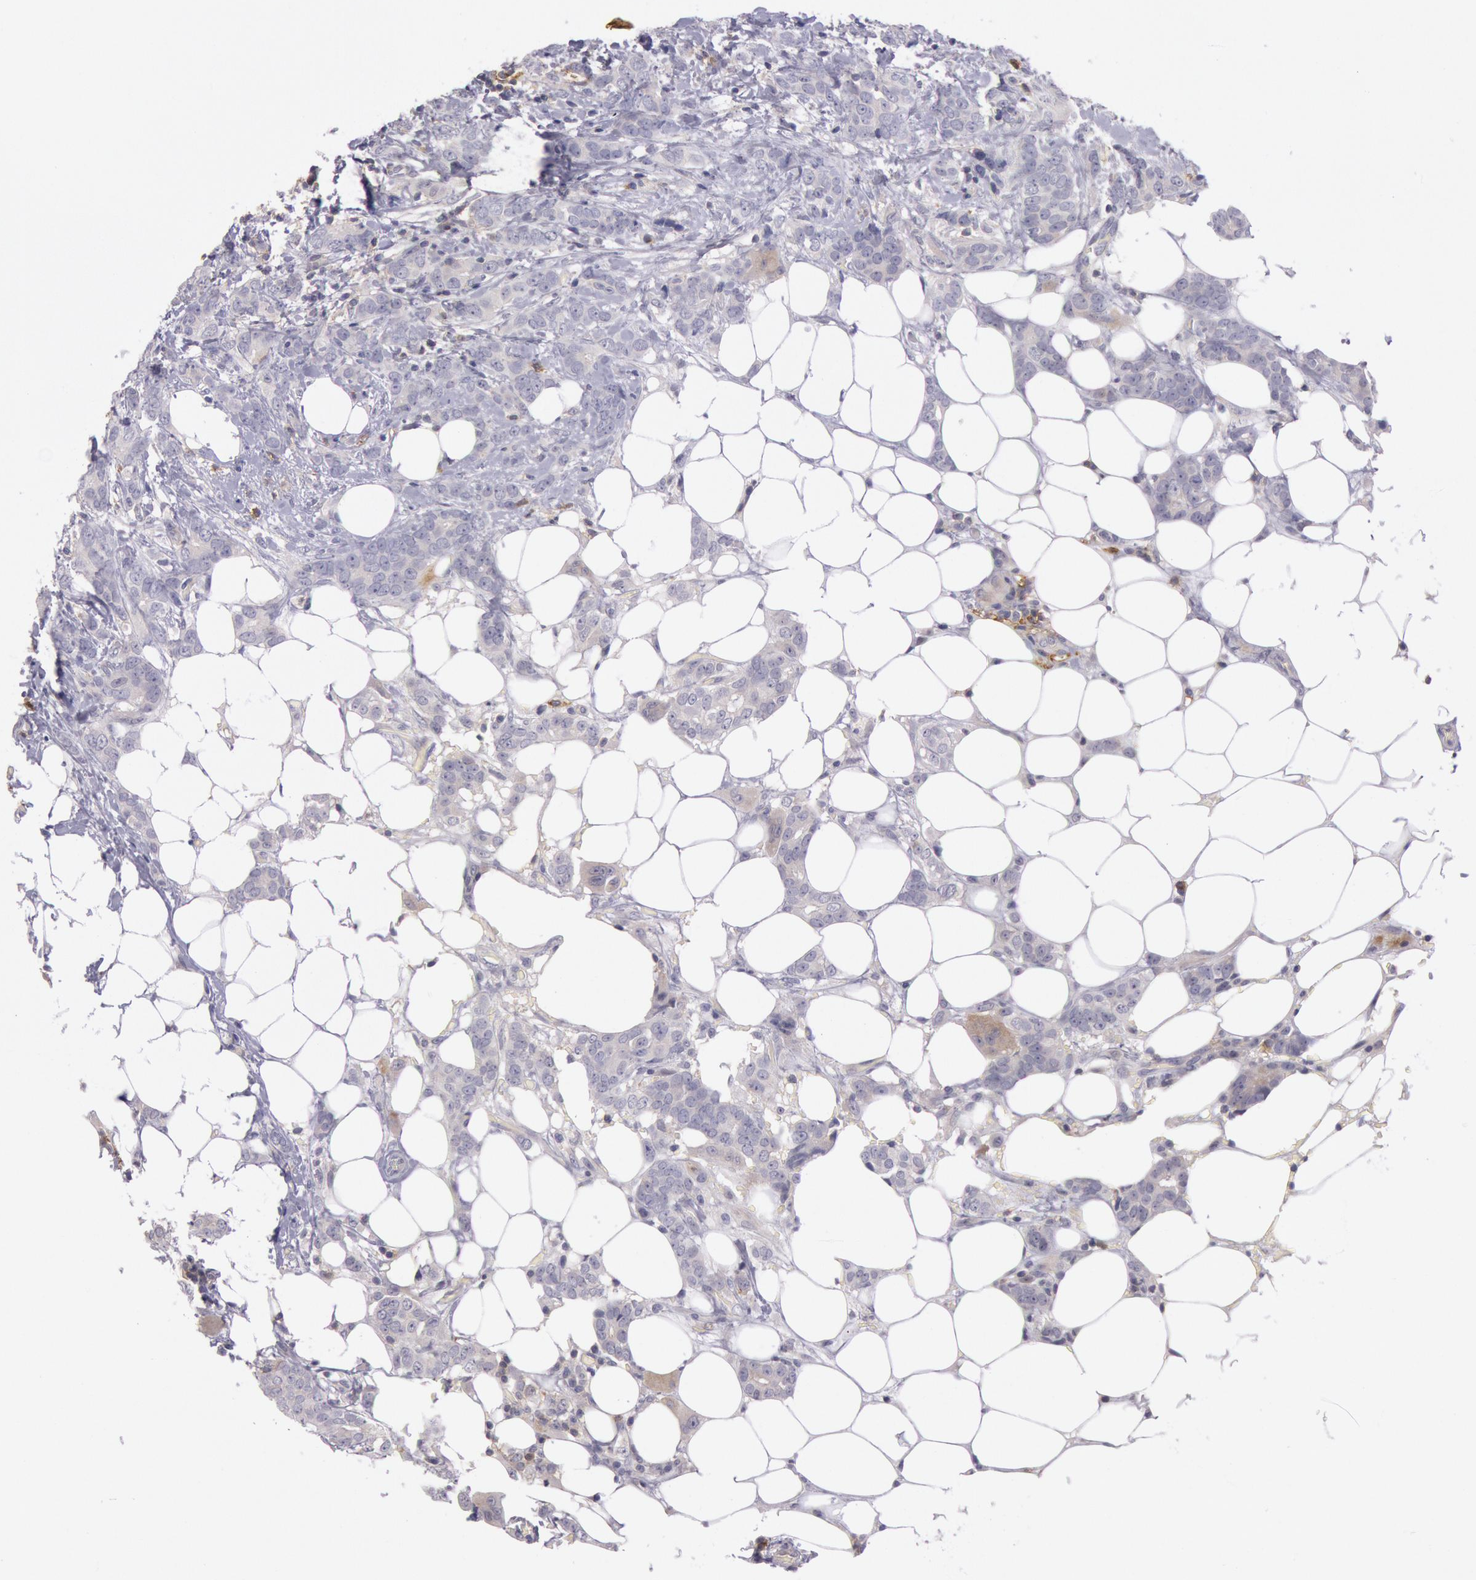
{"staining": {"intensity": "weak", "quantity": "25%-75%", "location": "cytoplasmic/membranous"}, "tissue": "breast cancer", "cell_type": "Tumor cells", "image_type": "cancer", "snomed": [{"axis": "morphology", "description": "Duct carcinoma"}, {"axis": "topography", "description": "Breast"}], "caption": "Tumor cells display low levels of weak cytoplasmic/membranous staining in about 25%-75% of cells in breast intraductal carcinoma. The staining was performed using DAB (3,3'-diaminobenzidine), with brown indicating positive protein expression. Nuclei are stained blue with hematoxylin.", "gene": "TRIB2", "patient": {"sex": "female", "age": 53}}